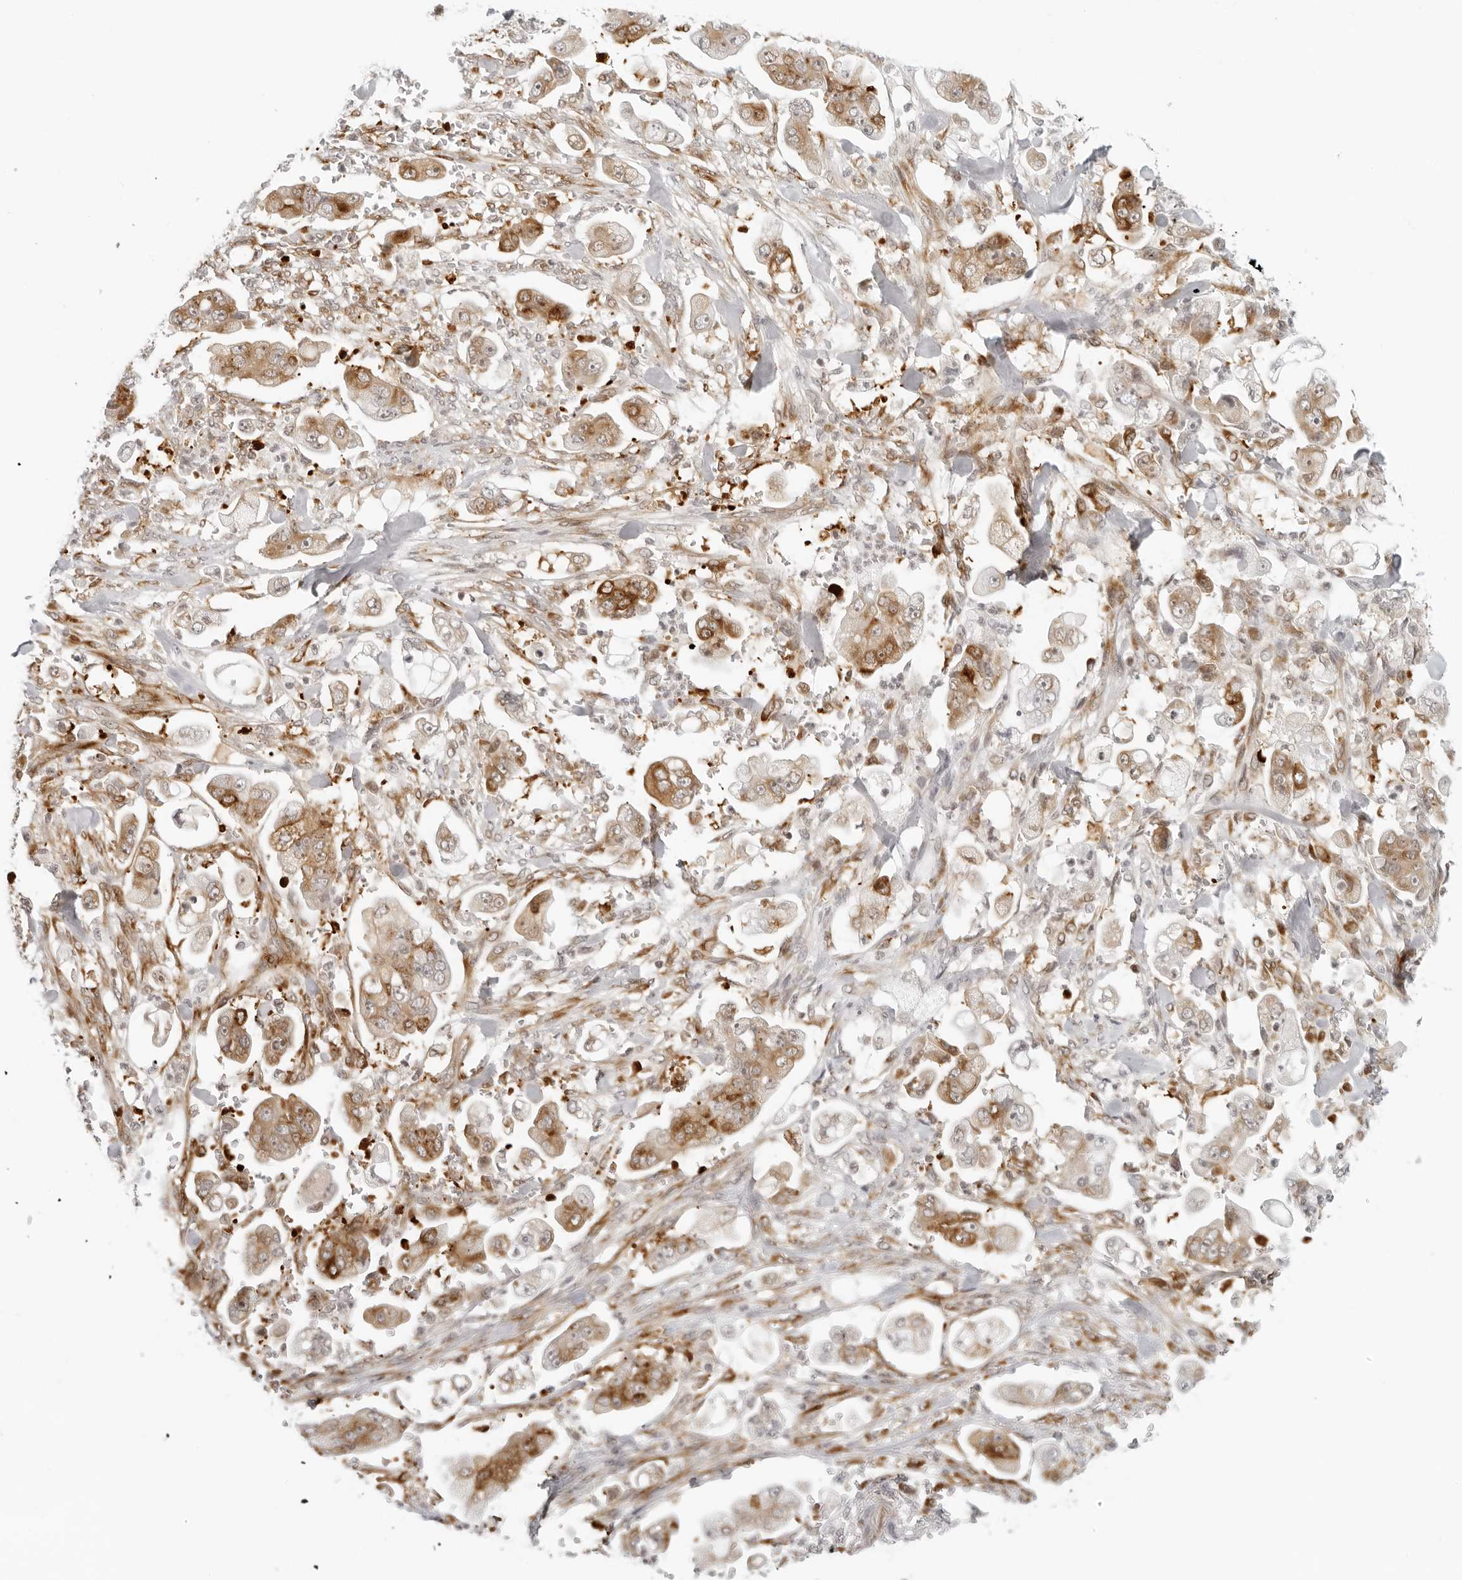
{"staining": {"intensity": "moderate", "quantity": ">75%", "location": "cytoplasmic/membranous"}, "tissue": "stomach cancer", "cell_type": "Tumor cells", "image_type": "cancer", "snomed": [{"axis": "morphology", "description": "Adenocarcinoma, NOS"}, {"axis": "topography", "description": "Stomach"}], "caption": "Immunohistochemistry (DAB (3,3'-diaminobenzidine)) staining of stomach adenocarcinoma exhibits moderate cytoplasmic/membranous protein staining in approximately >75% of tumor cells.", "gene": "EIF4G1", "patient": {"sex": "male", "age": 62}}